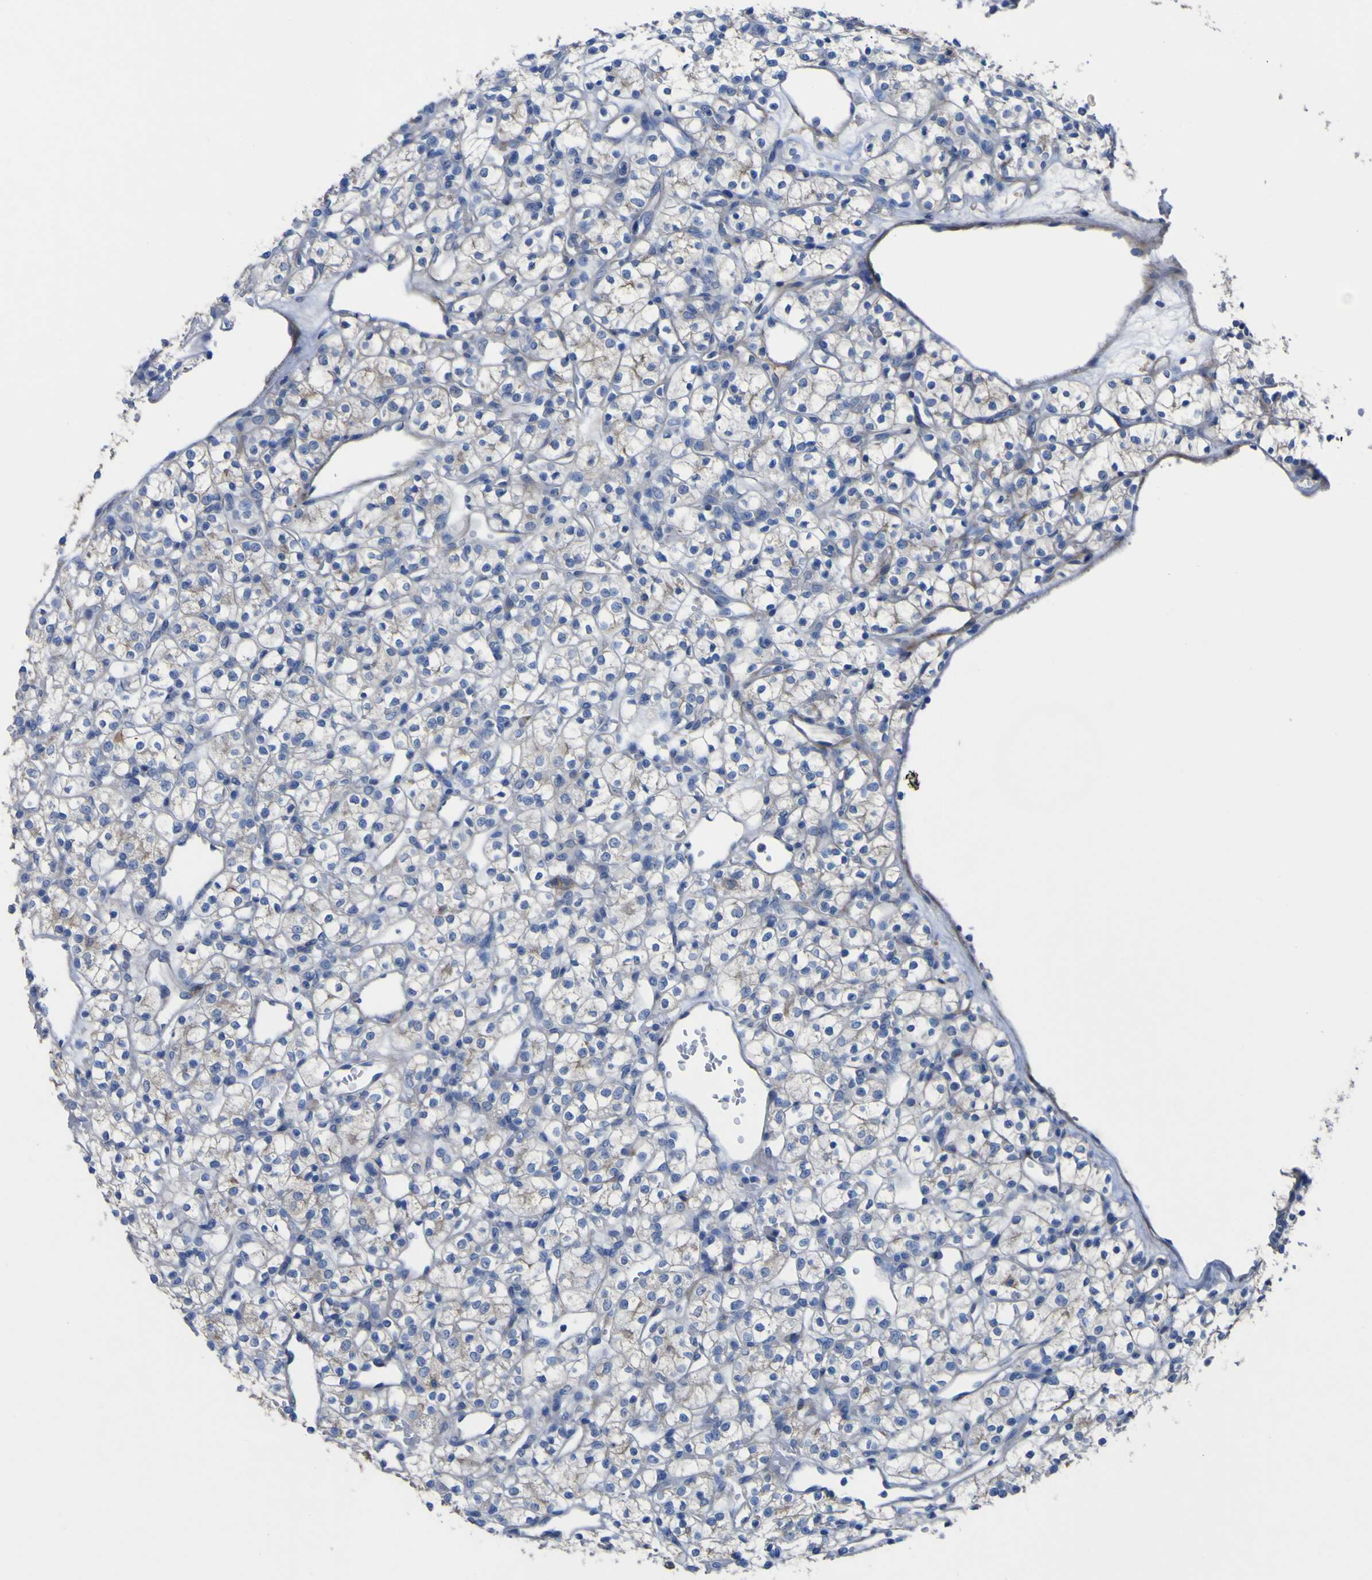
{"staining": {"intensity": "negative", "quantity": "none", "location": "none"}, "tissue": "renal cancer", "cell_type": "Tumor cells", "image_type": "cancer", "snomed": [{"axis": "morphology", "description": "Adenocarcinoma, NOS"}, {"axis": "topography", "description": "Kidney"}], "caption": "Immunohistochemical staining of human renal adenocarcinoma shows no significant staining in tumor cells.", "gene": "AGO4", "patient": {"sex": "female", "age": 60}}